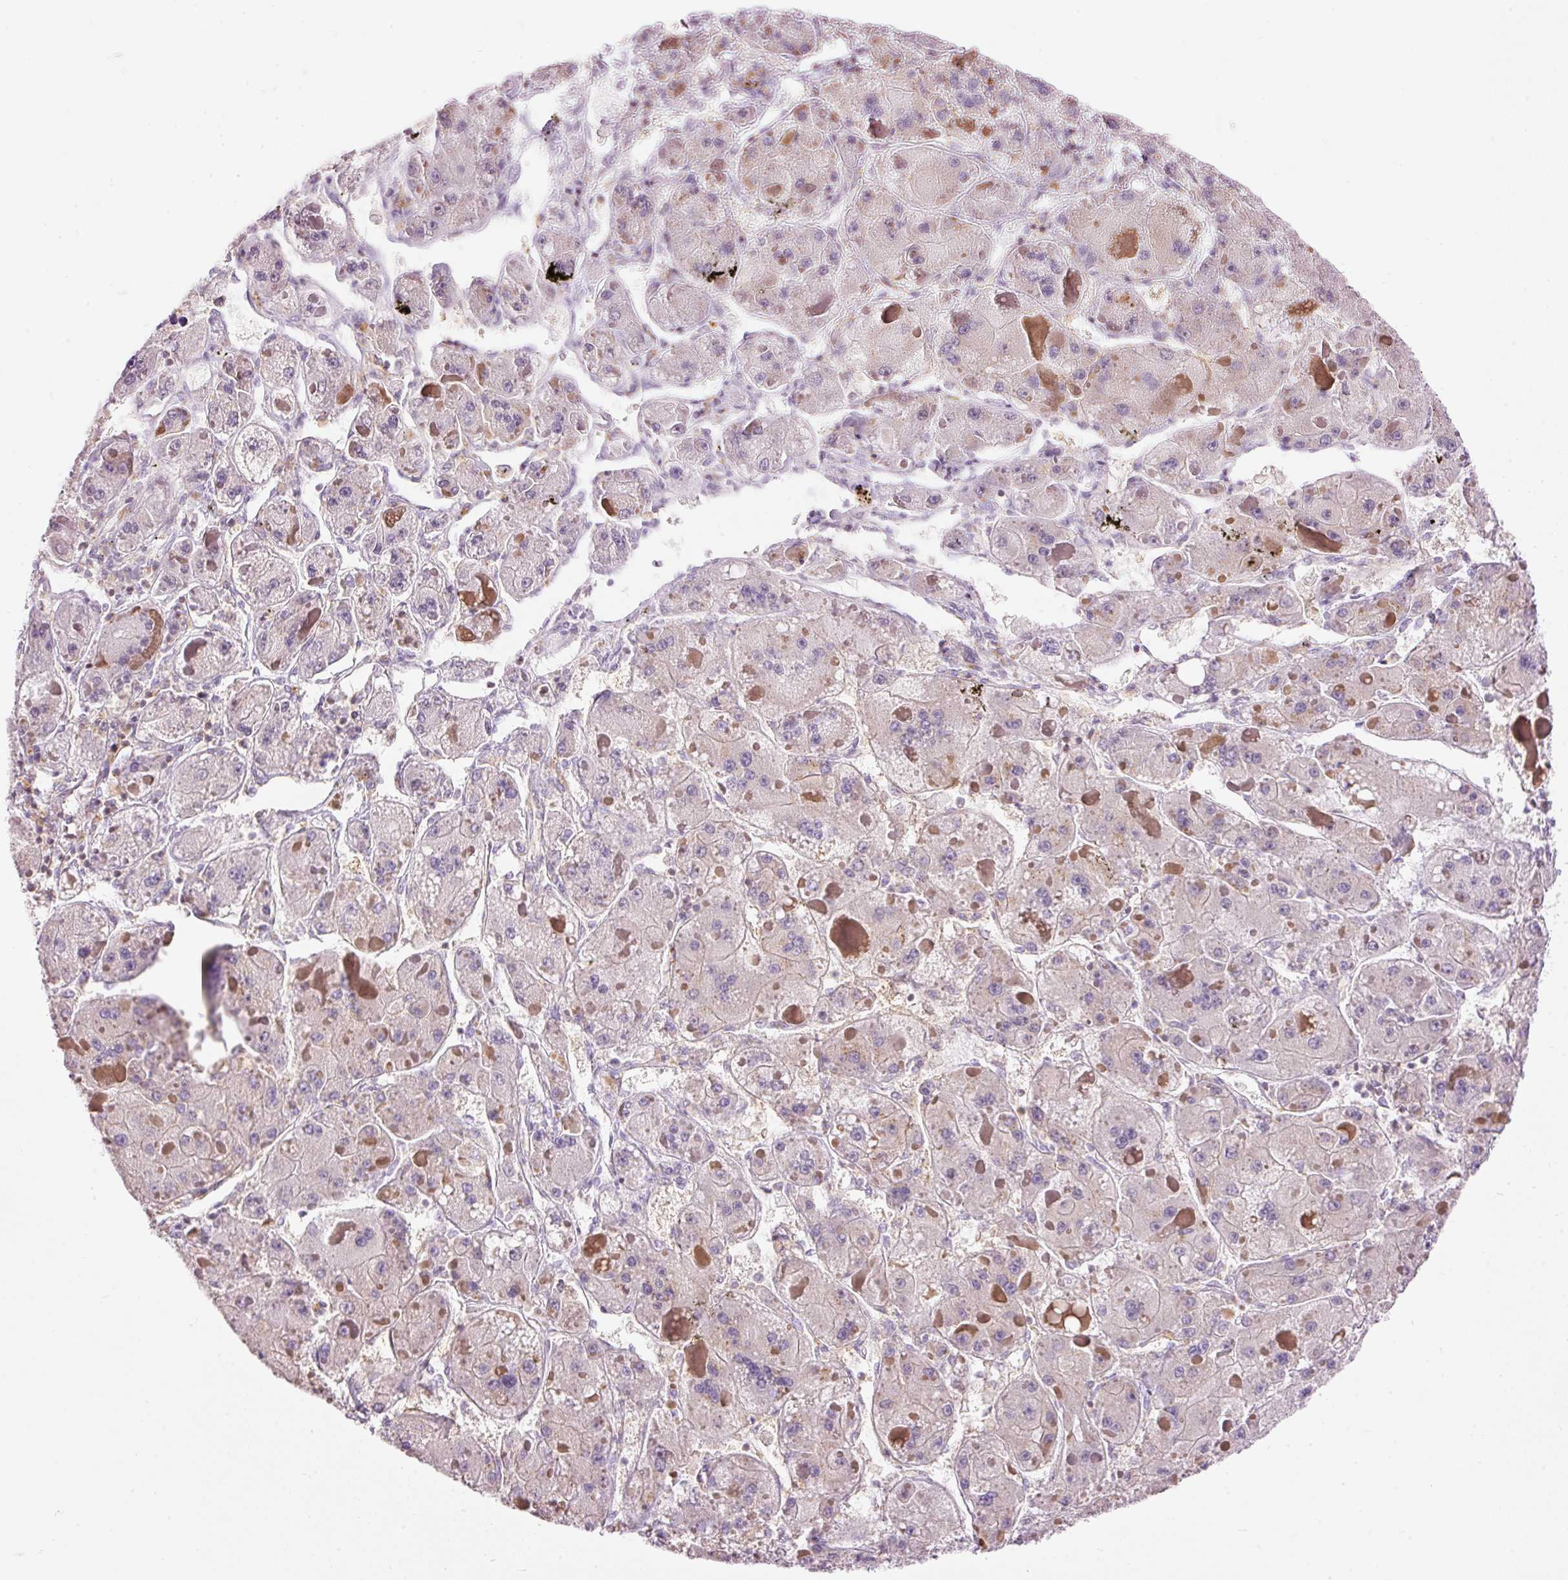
{"staining": {"intensity": "negative", "quantity": "none", "location": "none"}, "tissue": "liver cancer", "cell_type": "Tumor cells", "image_type": "cancer", "snomed": [{"axis": "morphology", "description": "Carcinoma, Hepatocellular, NOS"}, {"axis": "topography", "description": "Liver"}], "caption": "Immunohistochemistry image of neoplastic tissue: liver cancer stained with DAB (3,3'-diaminobenzidine) exhibits no significant protein expression in tumor cells.", "gene": "DOK6", "patient": {"sex": "female", "age": 73}}